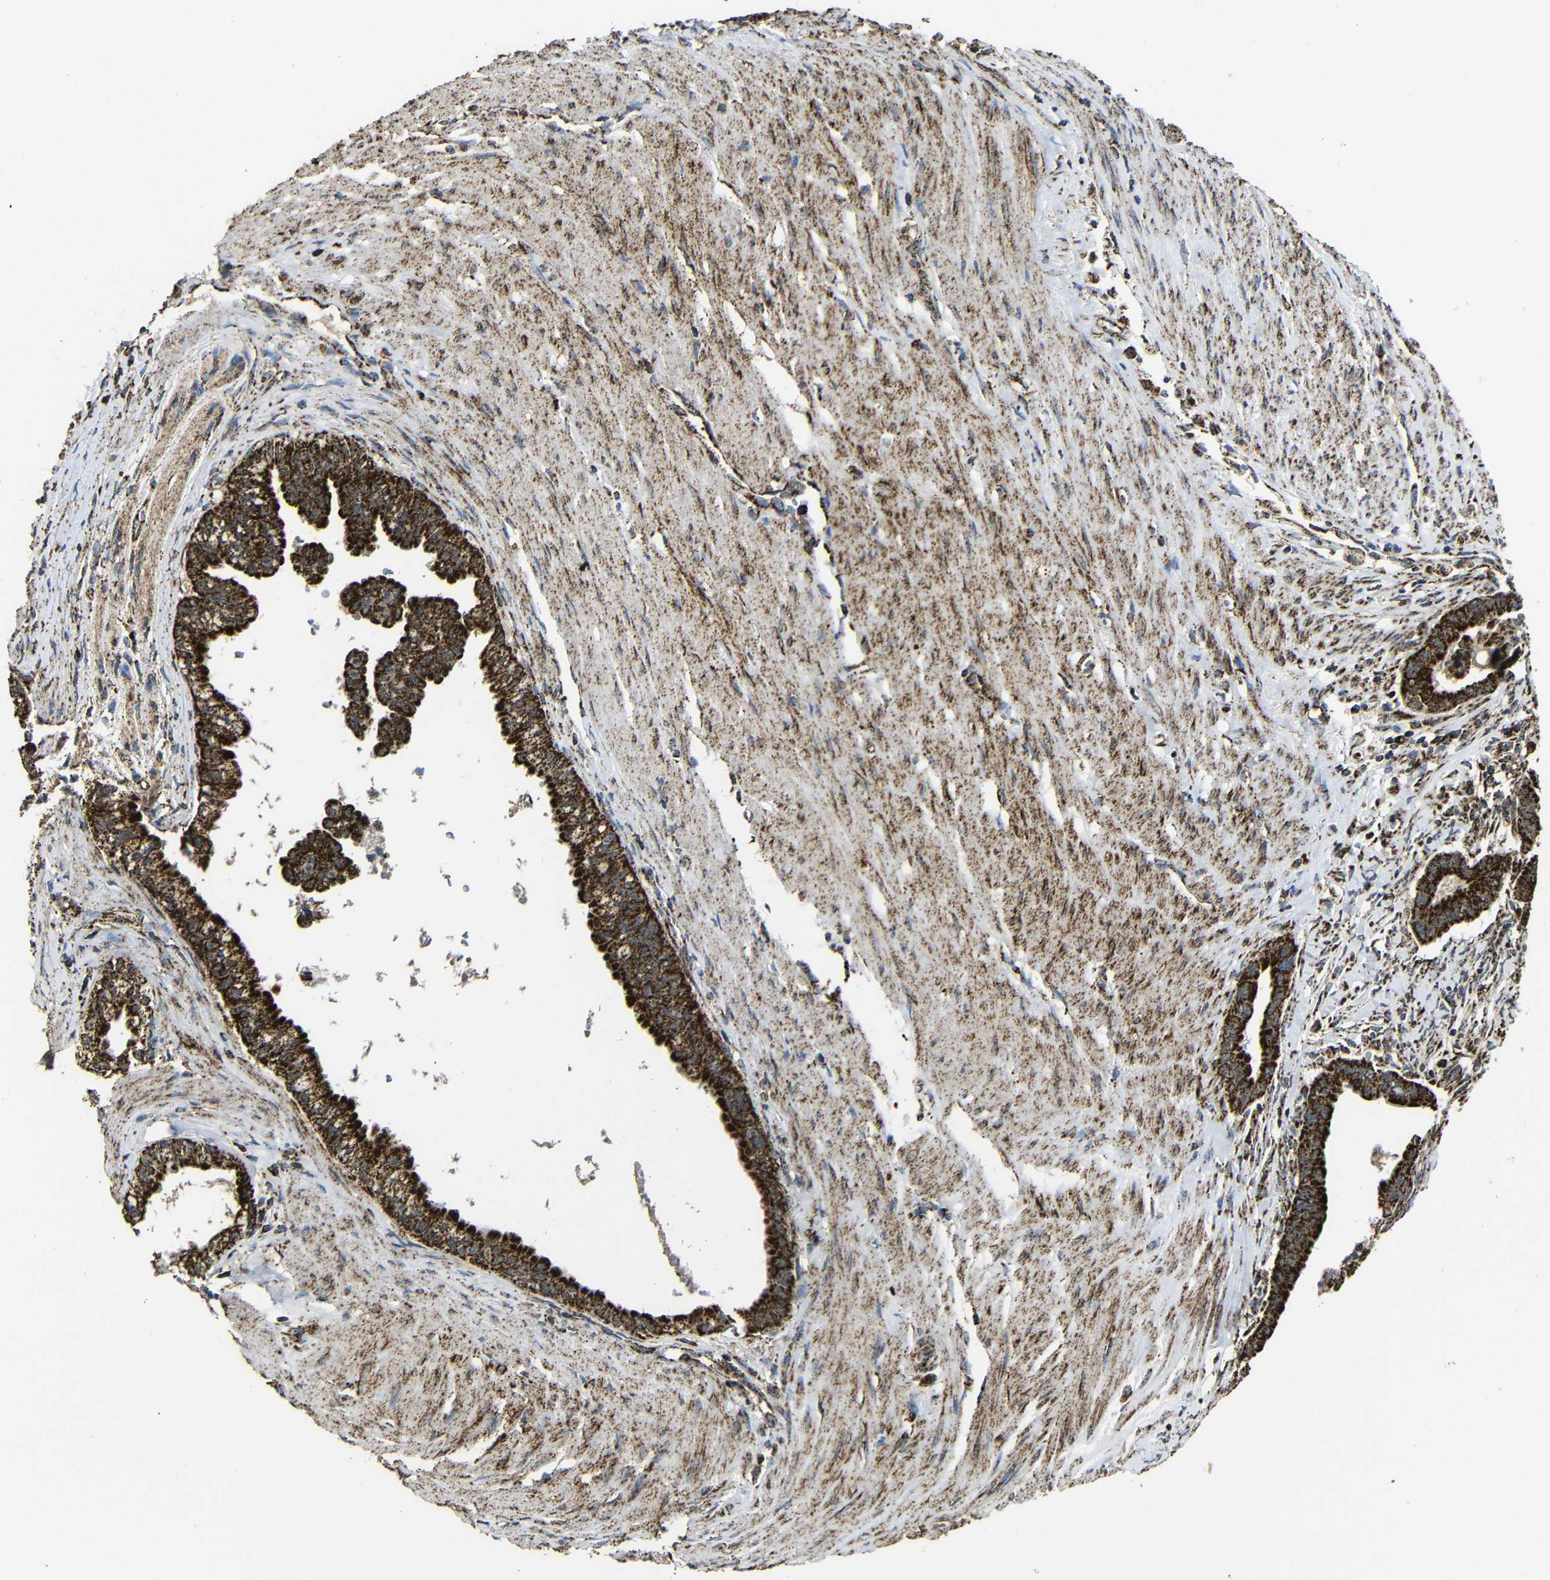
{"staining": {"intensity": "strong", "quantity": ">75%", "location": "cytoplasmic/membranous"}, "tissue": "pancreatic cancer", "cell_type": "Tumor cells", "image_type": "cancer", "snomed": [{"axis": "morphology", "description": "Adenocarcinoma, NOS"}, {"axis": "topography", "description": "Pancreas"}], "caption": "Tumor cells demonstrate high levels of strong cytoplasmic/membranous staining in about >75% of cells in adenocarcinoma (pancreatic).", "gene": "ATP5F1A", "patient": {"sex": "male", "age": 70}}